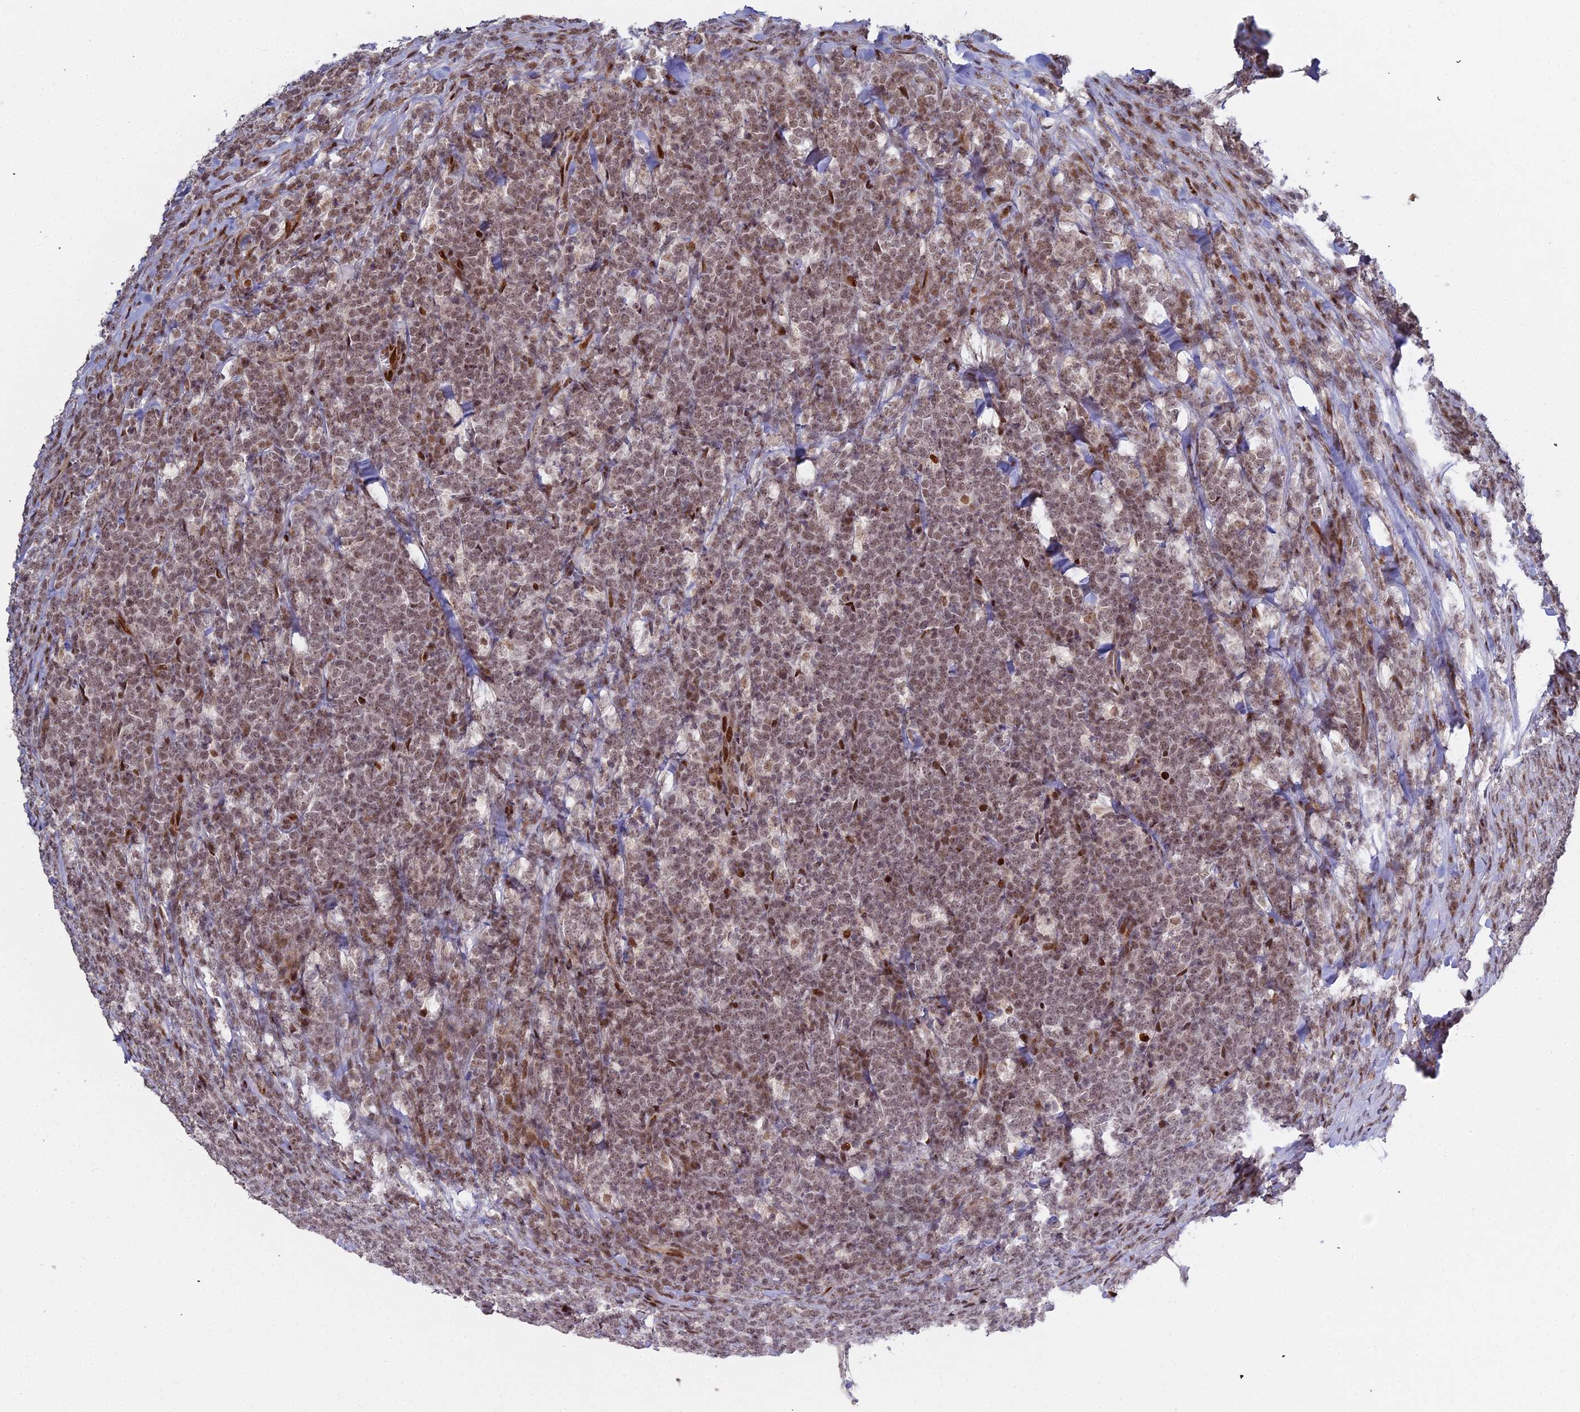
{"staining": {"intensity": "moderate", "quantity": ">75%", "location": "nuclear"}, "tissue": "lymphoma", "cell_type": "Tumor cells", "image_type": "cancer", "snomed": [{"axis": "morphology", "description": "Malignant lymphoma, non-Hodgkin's type, High grade"}, {"axis": "topography", "description": "Small intestine"}], "caption": "Protein analysis of lymphoma tissue exhibits moderate nuclear expression in about >75% of tumor cells. (IHC, brightfield microscopy, high magnification).", "gene": "ABCA2", "patient": {"sex": "male", "age": 8}}